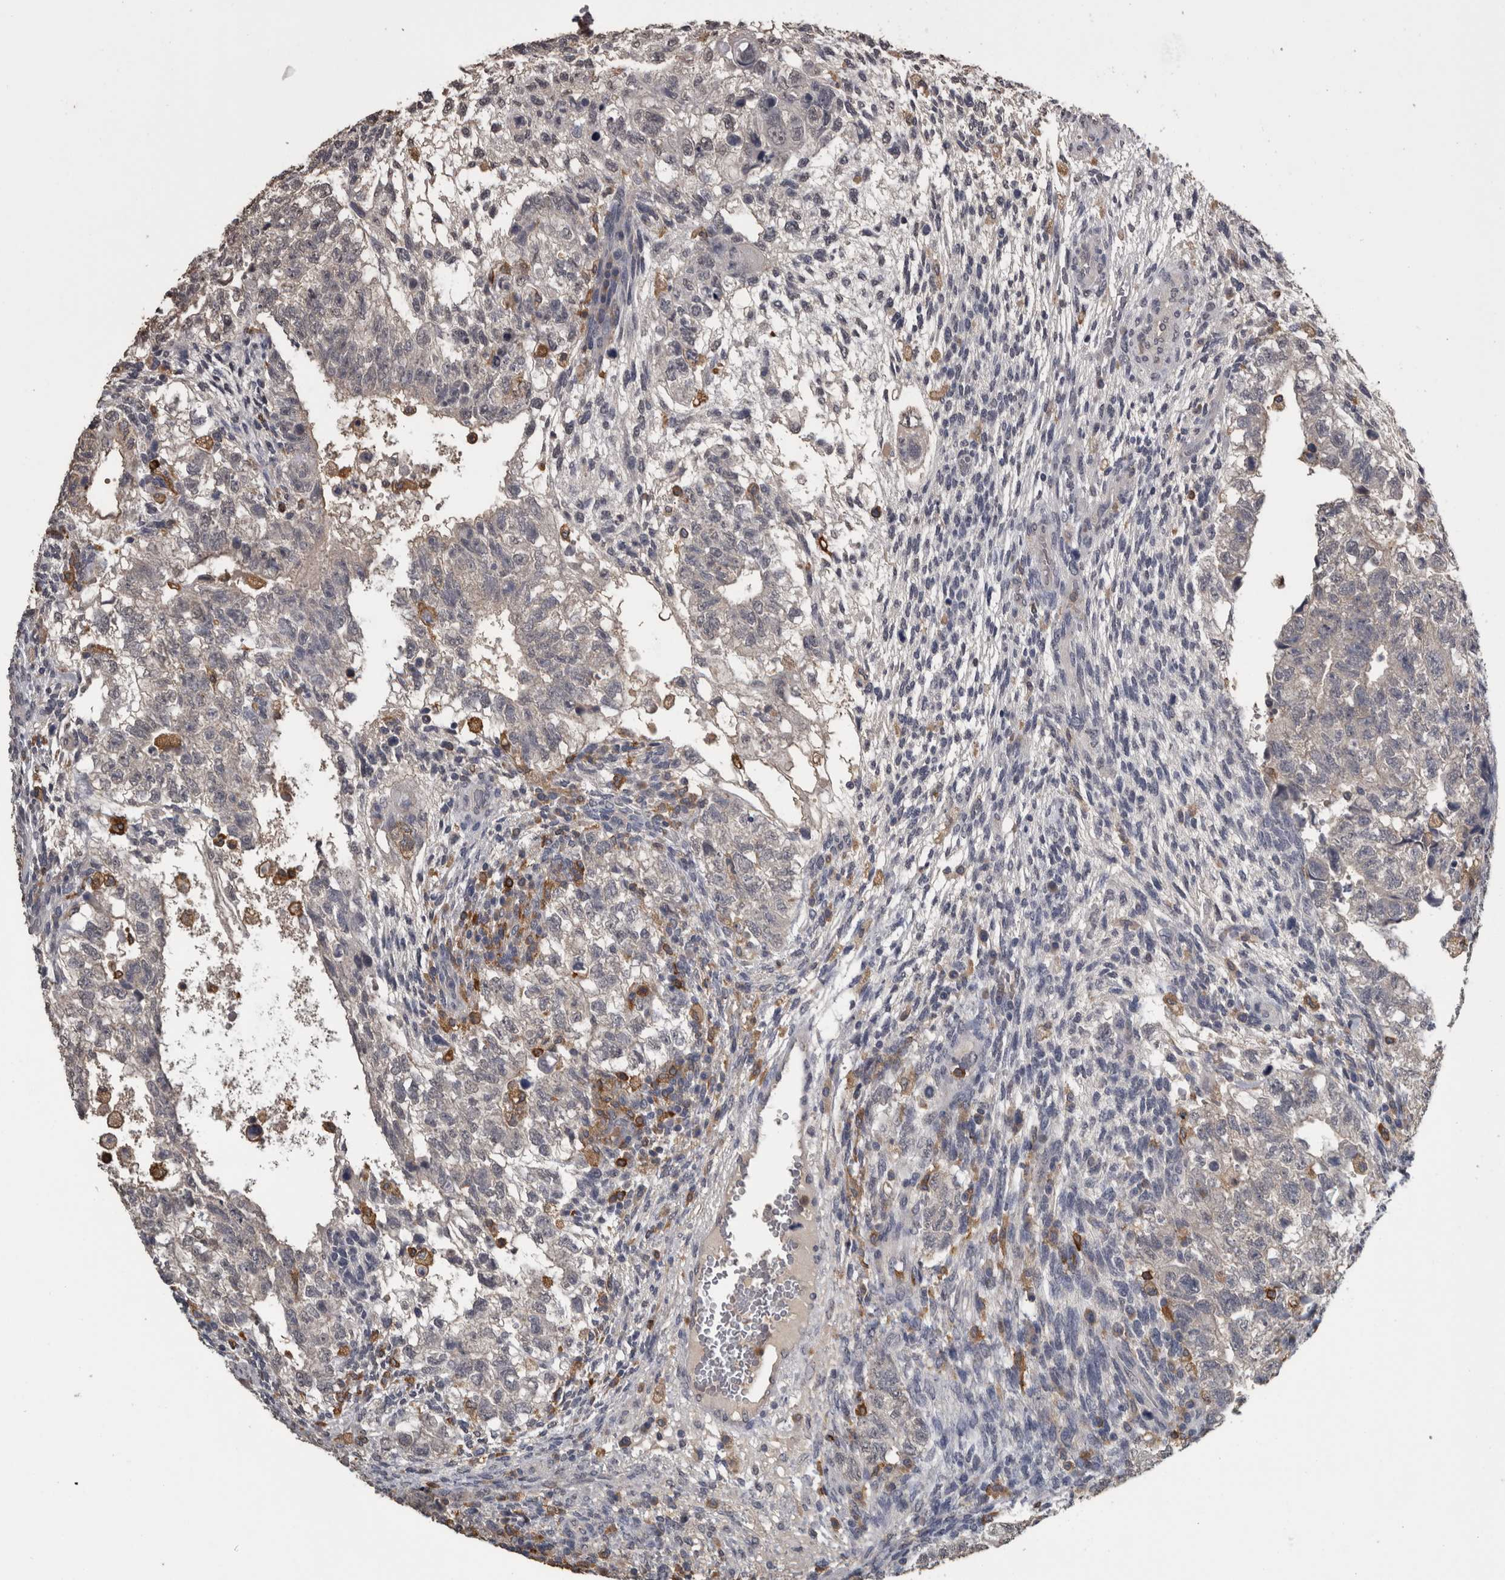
{"staining": {"intensity": "negative", "quantity": "none", "location": "none"}, "tissue": "testis cancer", "cell_type": "Tumor cells", "image_type": "cancer", "snomed": [{"axis": "morphology", "description": "Carcinoma, Embryonal, NOS"}, {"axis": "topography", "description": "Testis"}], "caption": "Testis cancer (embryonal carcinoma) was stained to show a protein in brown. There is no significant expression in tumor cells. (DAB (3,3'-diaminobenzidine) immunohistochemistry, high magnification).", "gene": "PIK3AP1", "patient": {"sex": "male", "age": 36}}